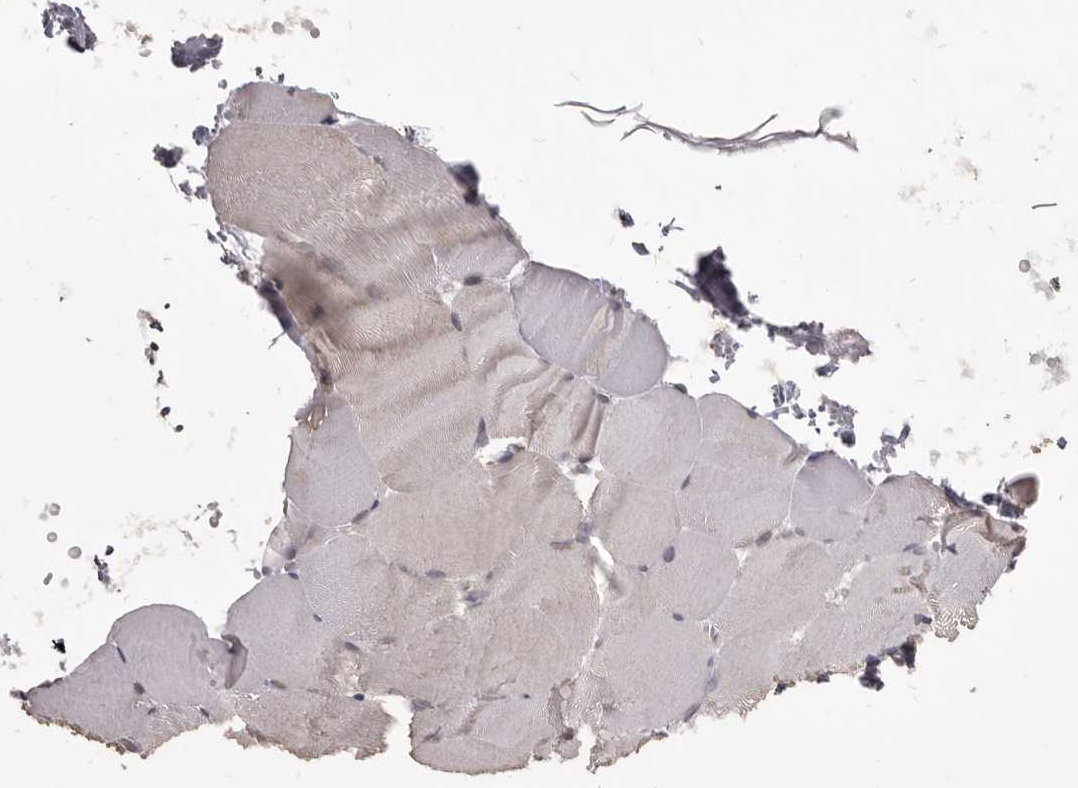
{"staining": {"intensity": "negative", "quantity": "none", "location": "none"}, "tissue": "skeletal muscle", "cell_type": "Myocytes", "image_type": "normal", "snomed": [{"axis": "morphology", "description": "Normal tissue, NOS"}, {"axis": "topography", "description": "Skeletal muscle"}, {"axis": "topography", "description": "Parathyroid gland"}], "caption": "Protein analysis of normal skeletal muscle reveals no significant positivity in myocytes.", "gene": "THUMPD1", "patient": {"sex": "female", "age": 37}}